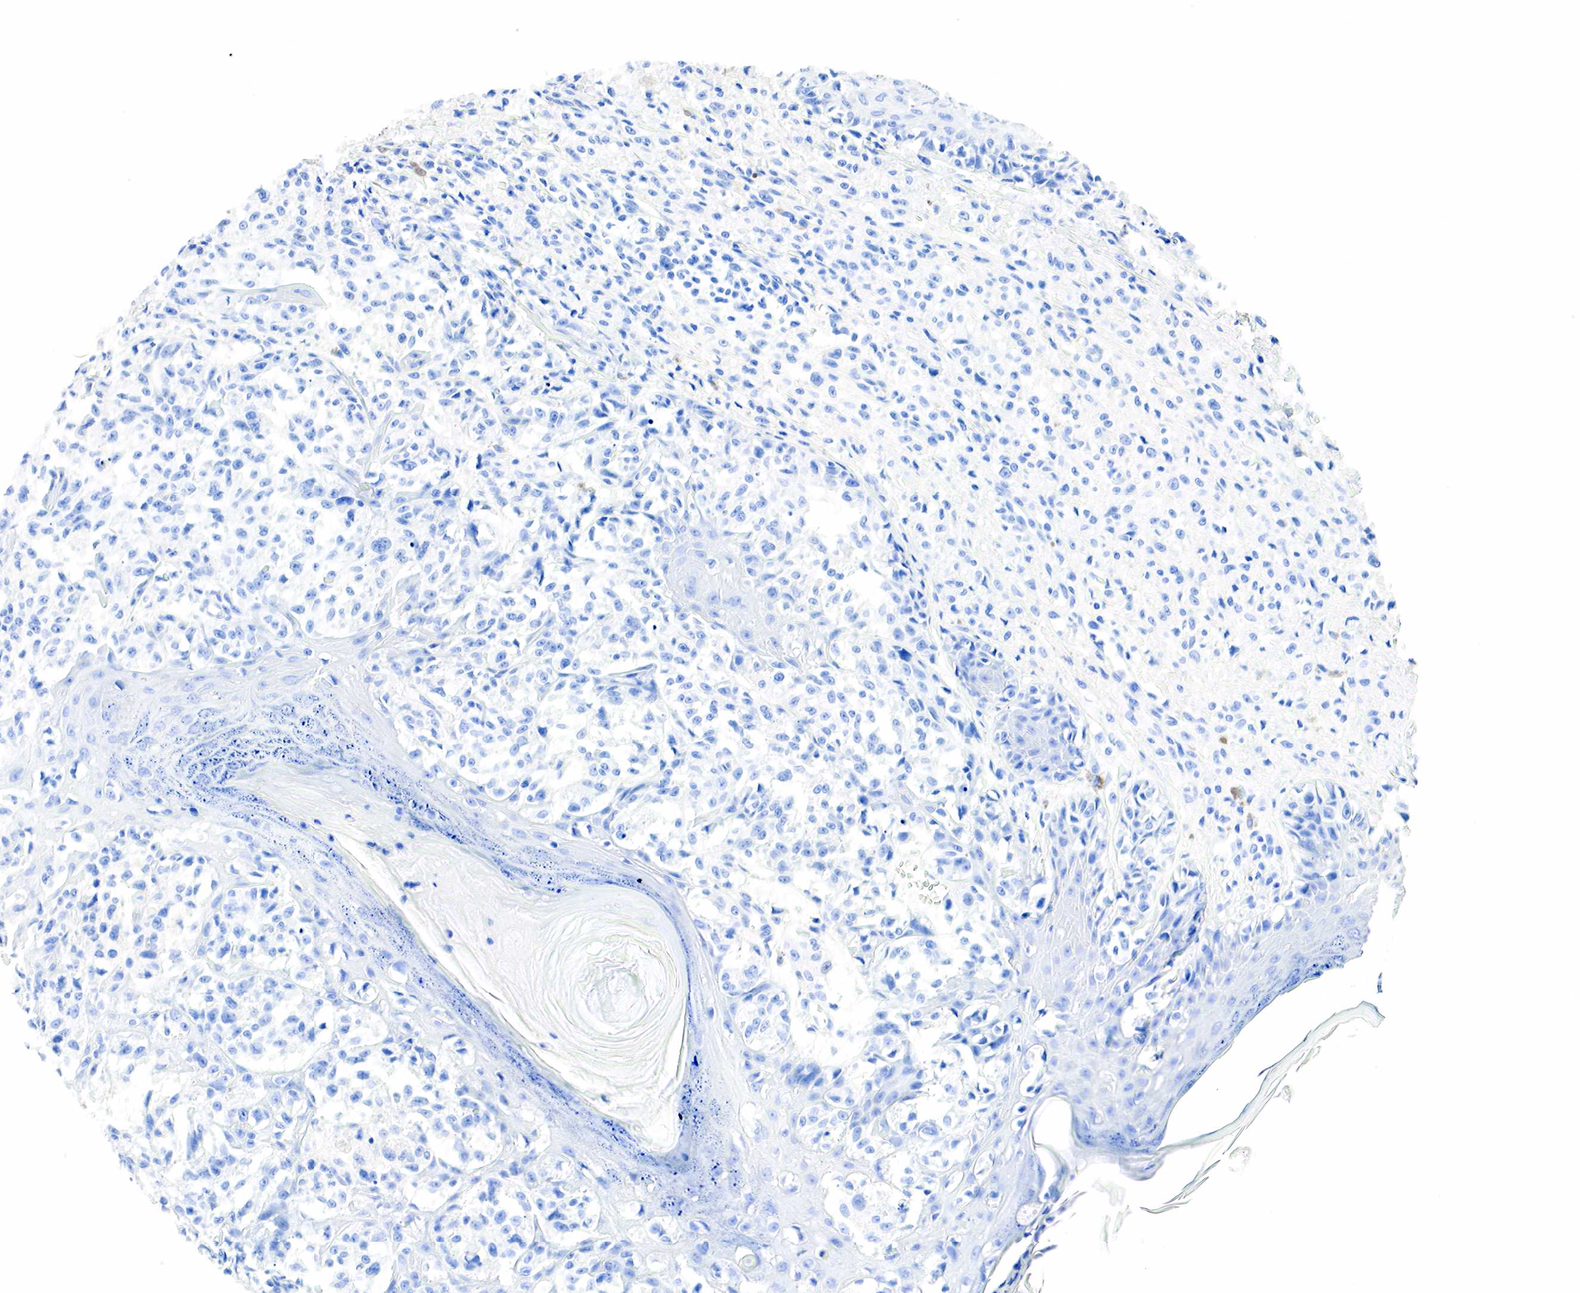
{"staining": {"intensity": "negative", "quantity": "none", "location": "none"}, "tissue": "melanoma", "cell_type": "Tumor cells", "image_type": "cancer", "snomed": [{"axis": "morphology", "description": "Malignant melanoma, NOS"}, {"axis": "topography", "description": "Skin"}], "caption": "The IHC micrograph has no significant expression in tumor cells of malignant melanoma tissue.", "gene": "PTH", "patient": {"sex": "male", "age": 80}}